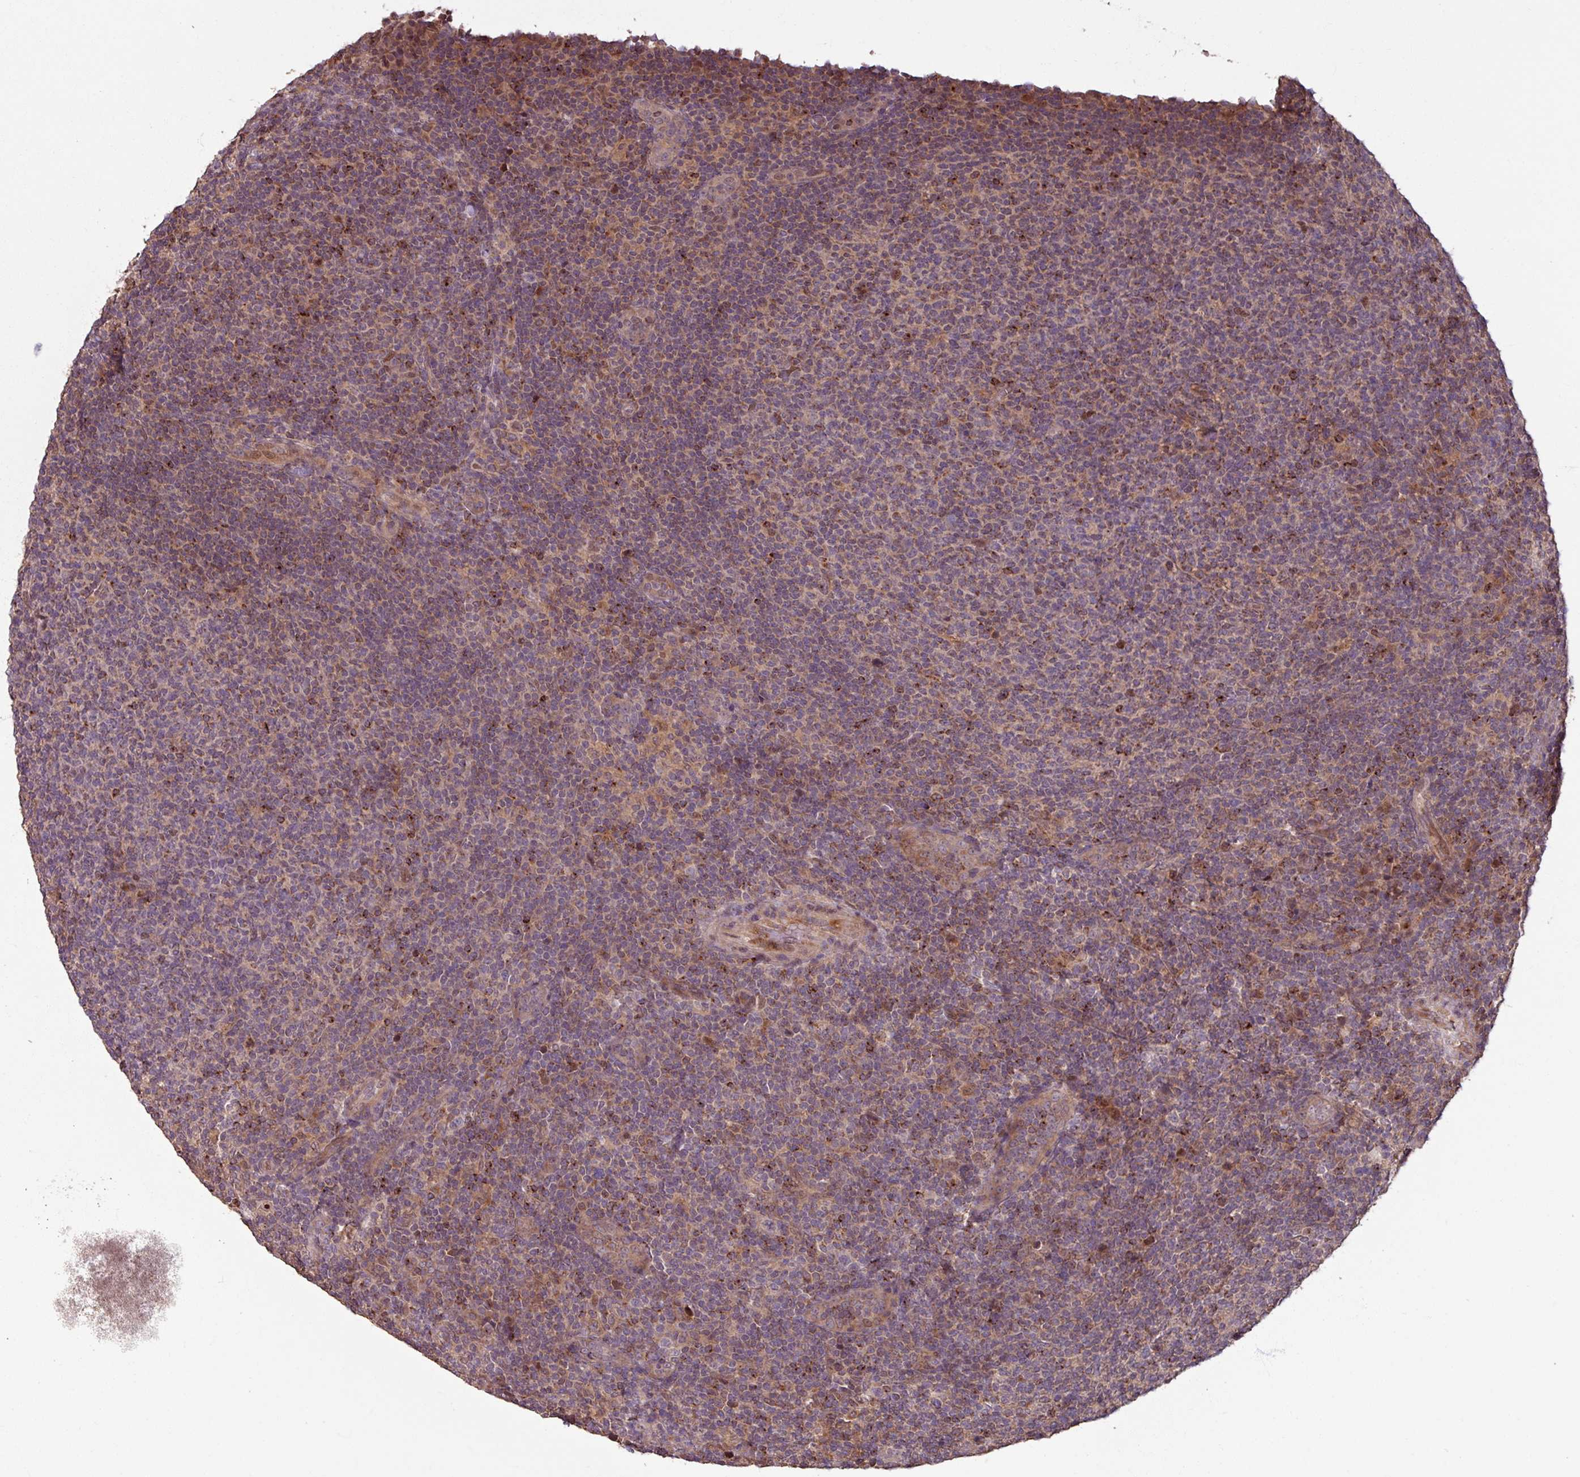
{"staining": {"intensity": "moderate", "quantity": "<25%", "location": "cytoplasmic/membranous"}, "tissue": "lymphoma", "cell_type": "Tumor cells", "image_type": "cancer", "snomed": [{"axis": "morphology", "description": "Malignant lymphoma, non-Hodgkin's type, Low grade"}, {"axis": "topography", "description": "Lymph node"}], "caption": "Low-grade malignant lymphoma, non-Hodgkin's type was stained to show a protein in brown. There is low levels of moderate cytoplasmic/membranous staining in about <25% of tumor cells.", "gene": "OR6B1", "patient": {"sex": "male", "age": 66}}